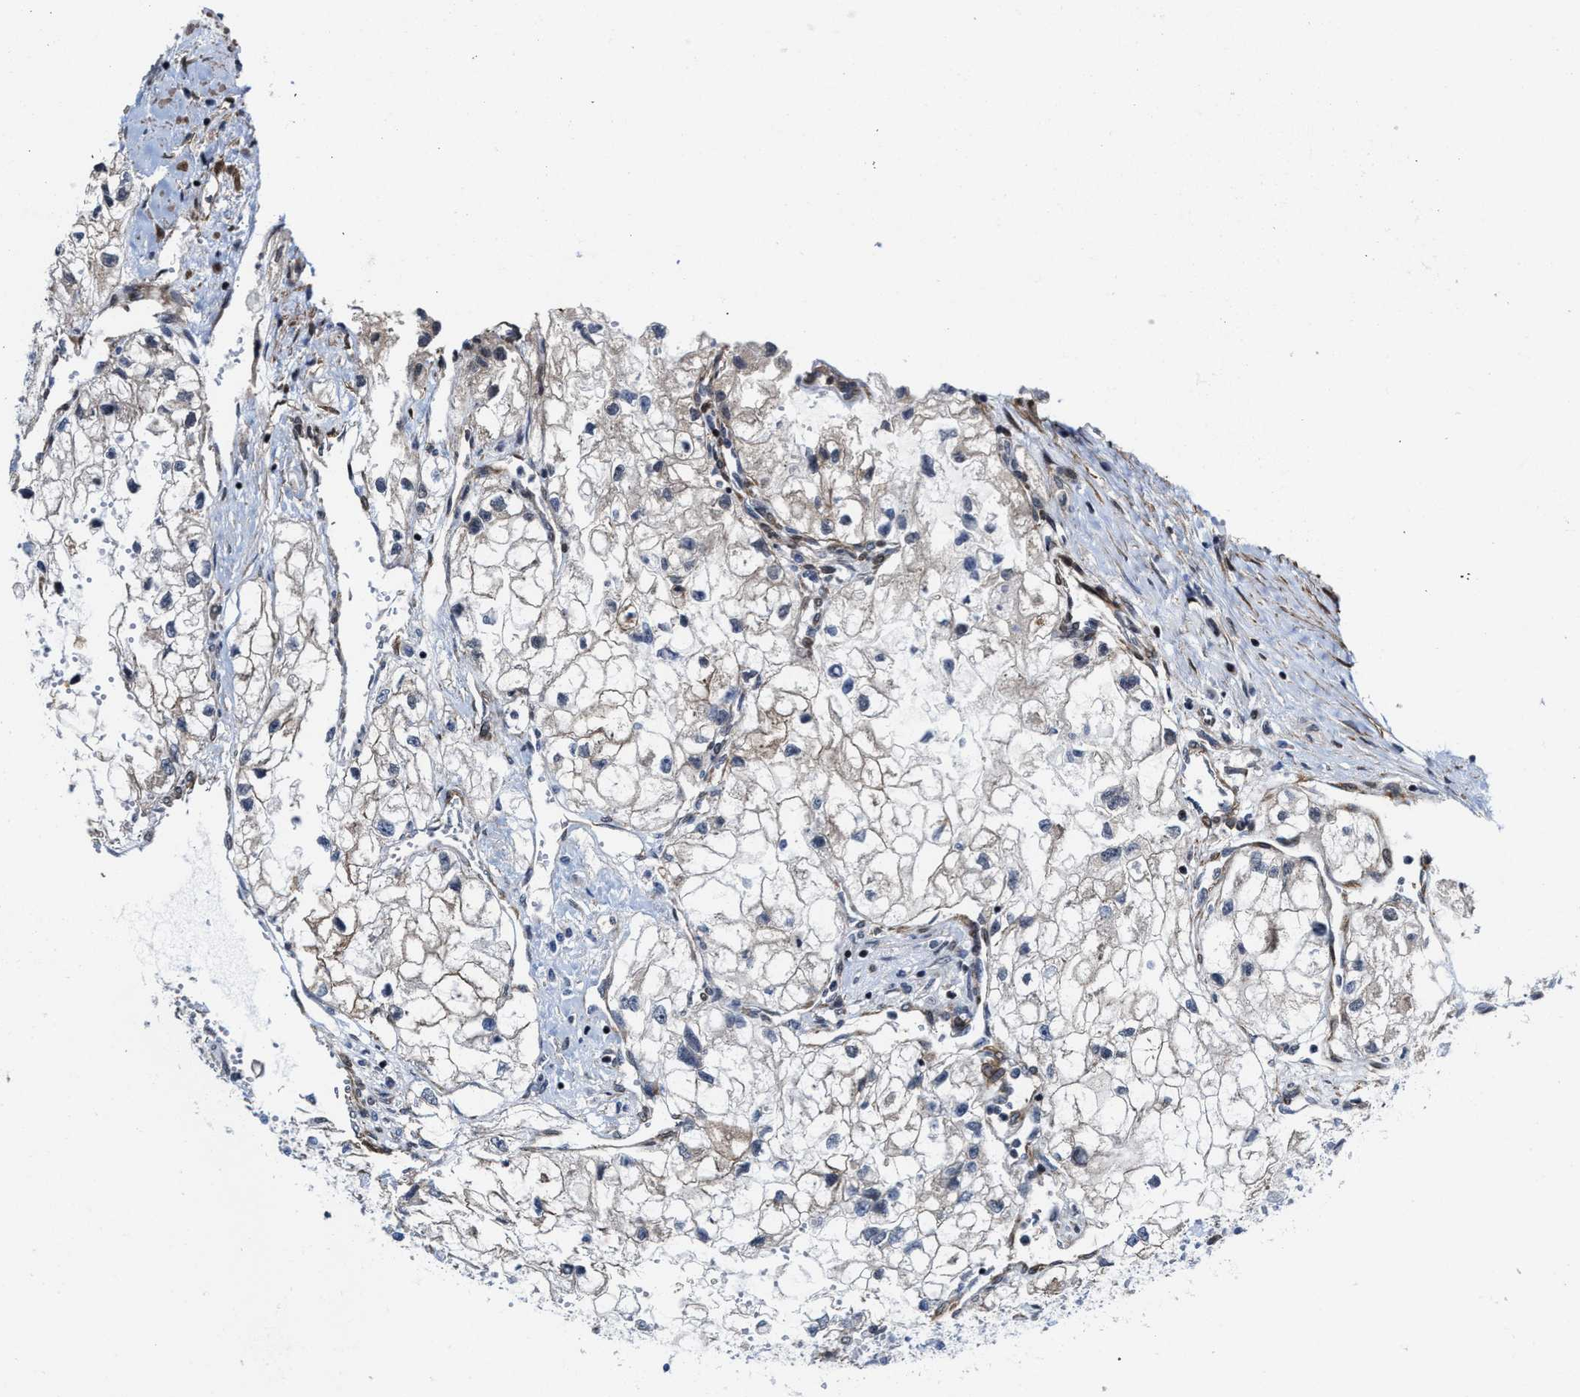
{"staining": {"intensity": "negative", "quantity": "none", "location": "none"}, "tissue": "renal cancer", "cell_type": "Tumor cells", "image_type": "cancer", "snomed": [{"axis": "morphology", "description": "Adenocarcinoma, NOS"}, {"axis": "topography", "description": "Kidney"}], "caption": "Tumor cells show no significant protein positivity in adenocarcinoma (renal). Nuclei are stained in blue.", "gene": "TGFB1I1", "patient": {"sex": "female", "age": 70}}